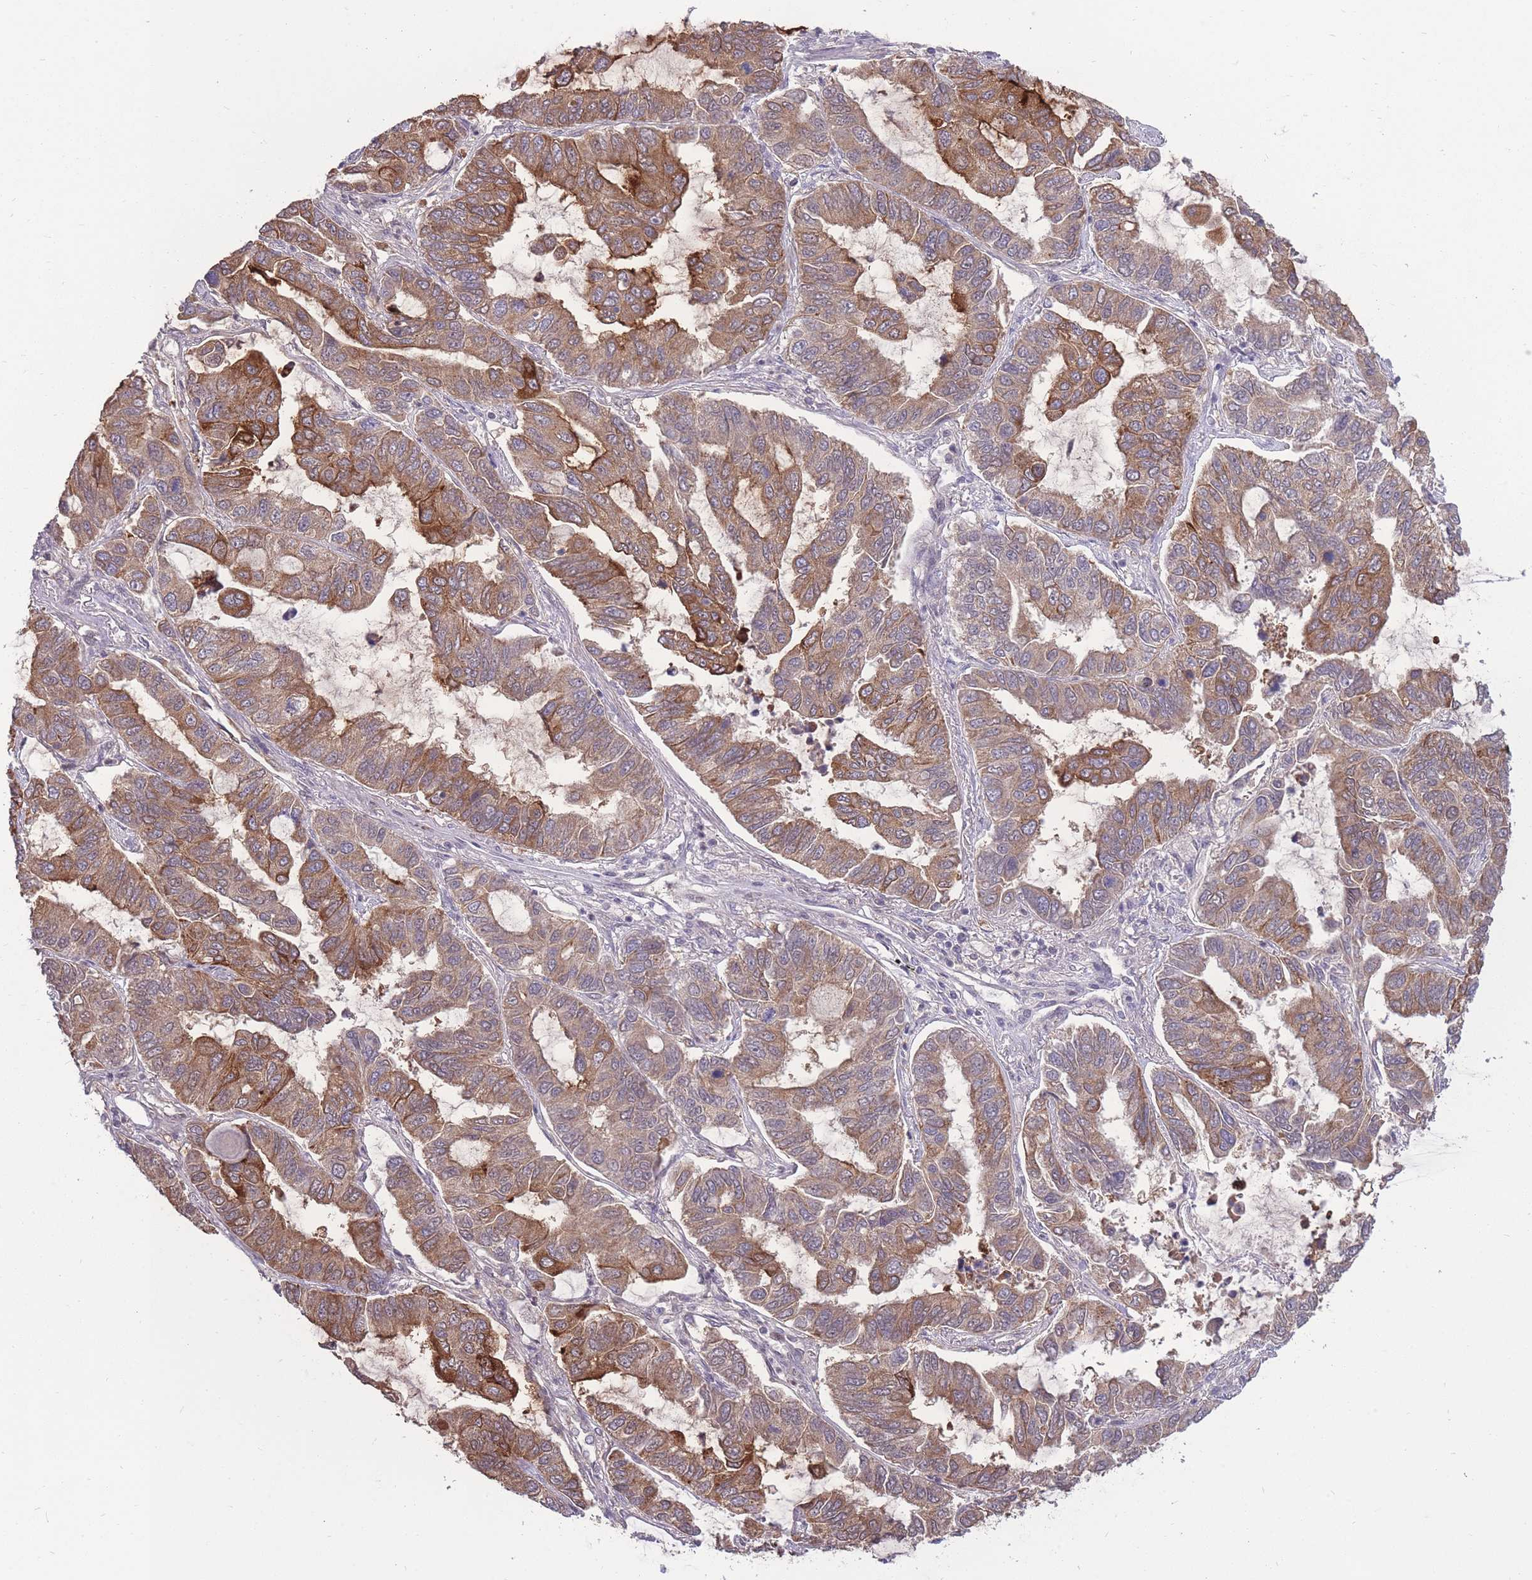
{"staining": {"intensity": "moderate", "quantity": ">75%", "location": "cytoplasmic/membranous"}, "tissue": "lung cancer", "cell_type": "Tumor cells", "image_type": "cancer", "snomed": [{"axis": "morphology", "description": "Adenocarcinoma, NOS"}, {"axis": "topography", "description": "Lung"}], "caption": "Brown immunohistochemical staining in human lung cancer (adenocarcinoma) demonstrates moderate cytoplasmic/membranous positivity in approximately >75% of tumor cells.", "gene": "RGS11", "patient": {"sex": "male", "age": 64}}